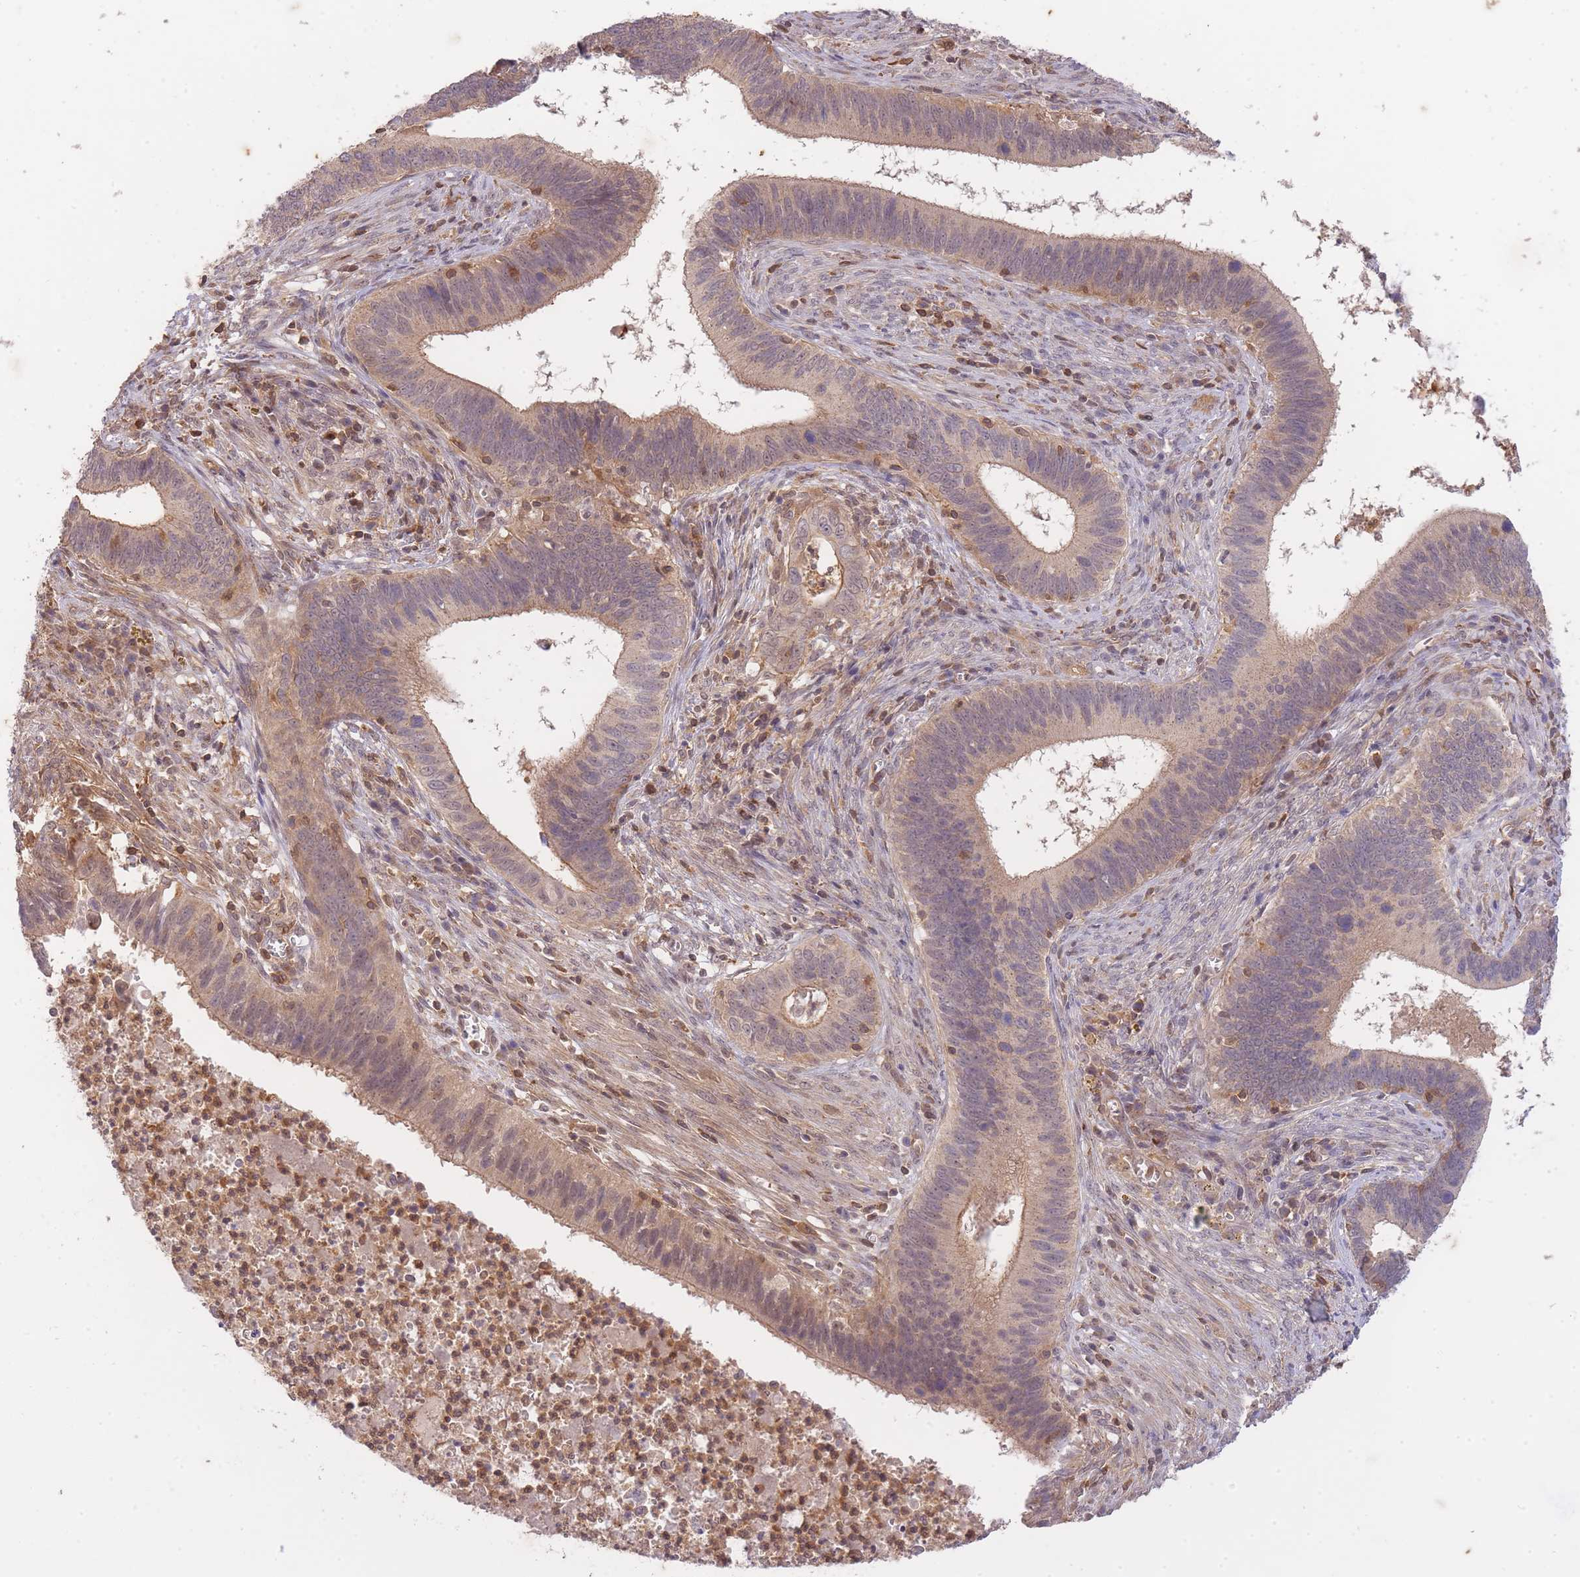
{"staining": {"intensity": "weak", "quantity": "25%-75%", "location": "cytoplasmic/membranous,nuclear"}, "tissue": "cervical cancer", "cell_type": "Tumor cells", "image_type": "cancer", "snomed": [{"axis": "morphology", "description": "Adenocarcinoma, NOS"}, {"axis": "topography", "description": "Cervix"}], "caption": "Cervical cancer (adenocarcinoma) stained for a protein displays weak cytoplasmic/membranous and nuclear positivity in tumor cells.", "gene": "ST8SIA4", "patient": {"sex": "female", "age": 42}}